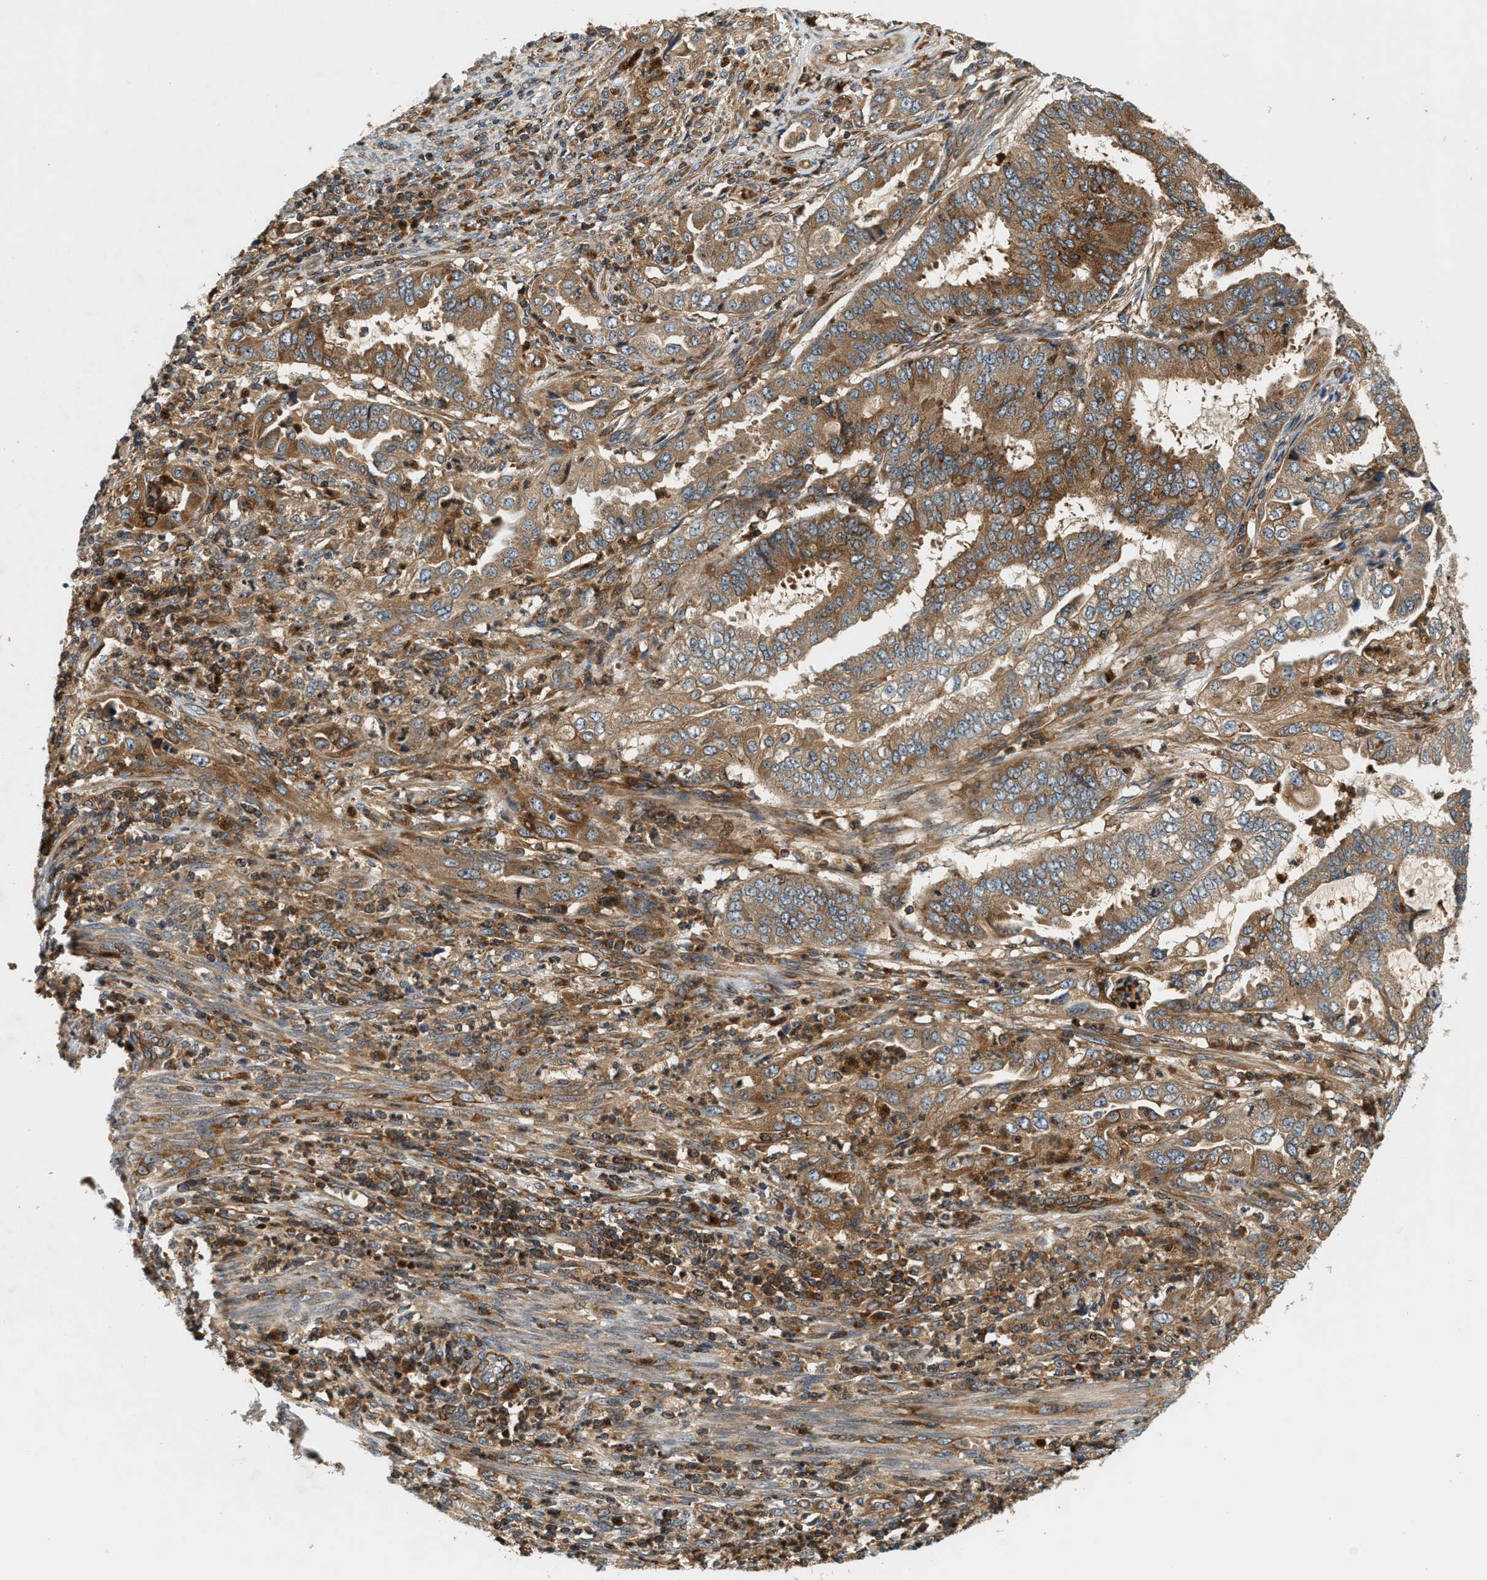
{"staining": {"intensity": "moderate", "quantity": ">75%", "location": "cytoplasmic/membranous"}, "tissue": "endometrial cancer", "cell_type": "Tumor cells", "image_type": "cancer", "snomed": [{"axis": "morphology", "description": "Adenocarcinoma, NOS"}, {"axis": "topography", "description": "Endometrium"}], "caption": "Human endometrial cancer stained with a brown dye displays moderate cytoplasmic/membranous positive expression in approximately >75% of tumor cells.", "gene": "SAMD9", "patient": {"sex": "female", "age": 51}}